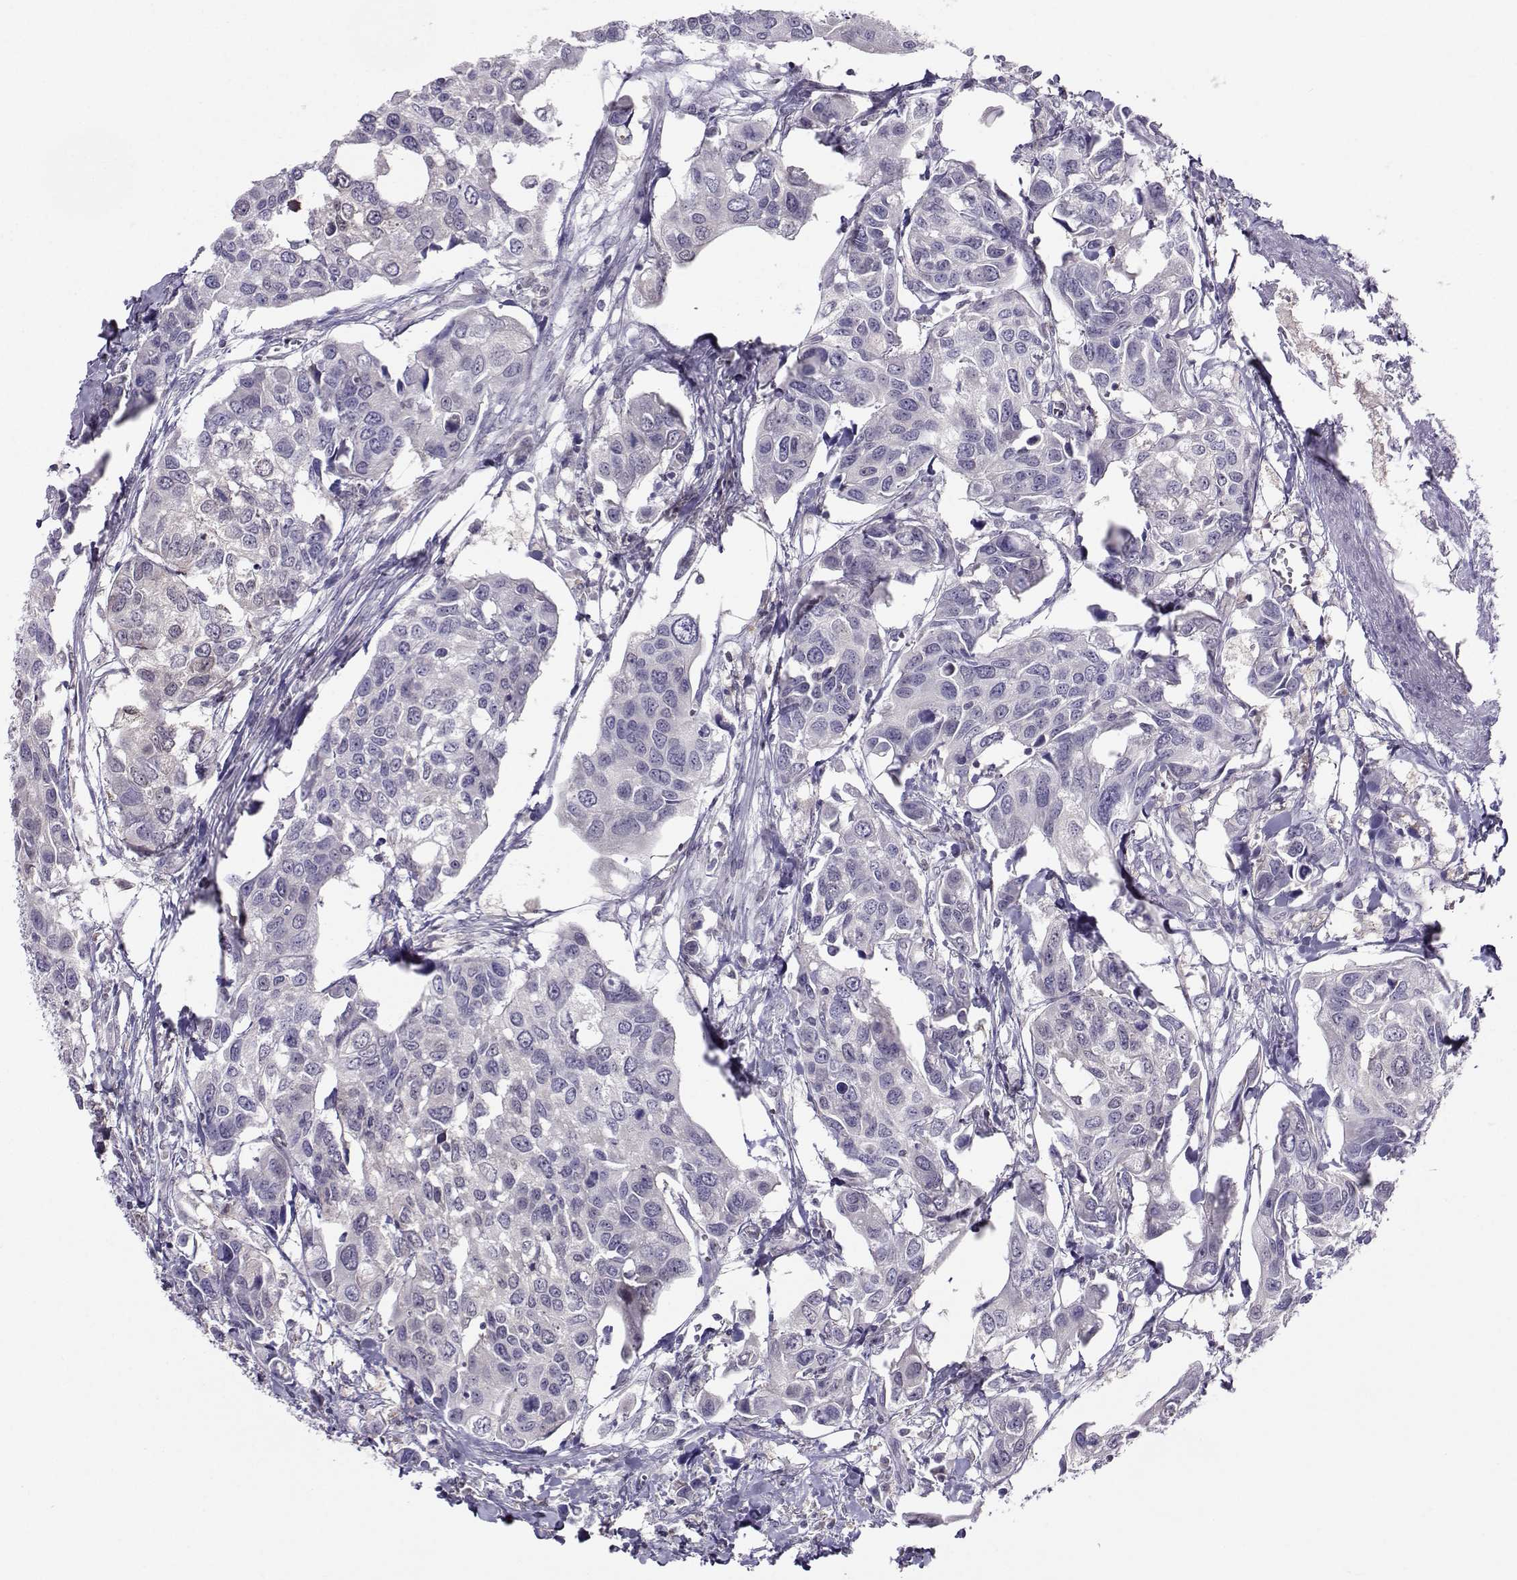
{"staining": {"intensity": "negative", "quantity": "none", "location": "none"}, "tissue": "urothelial cancer", "cell_type": "Tumor cells", "image_type": "cancer", "snomed": [{"axis": "morphology", "description": "Urothelial carcinoma, High grade"}, {"axis": "topography", "description": "Urinary bladder"}], "caption": "Urothelial cancer was stained to show a protein in brown. There is no significant expression in tumor cells. Brightfield microscopy of IHC stained with DAB (3,3'-diaminobenzidine) (brown) and hematoxylin (blue), captured at high magnification.", "gene": "PGK1", "patient": {"sex": "male", "age": 60}}